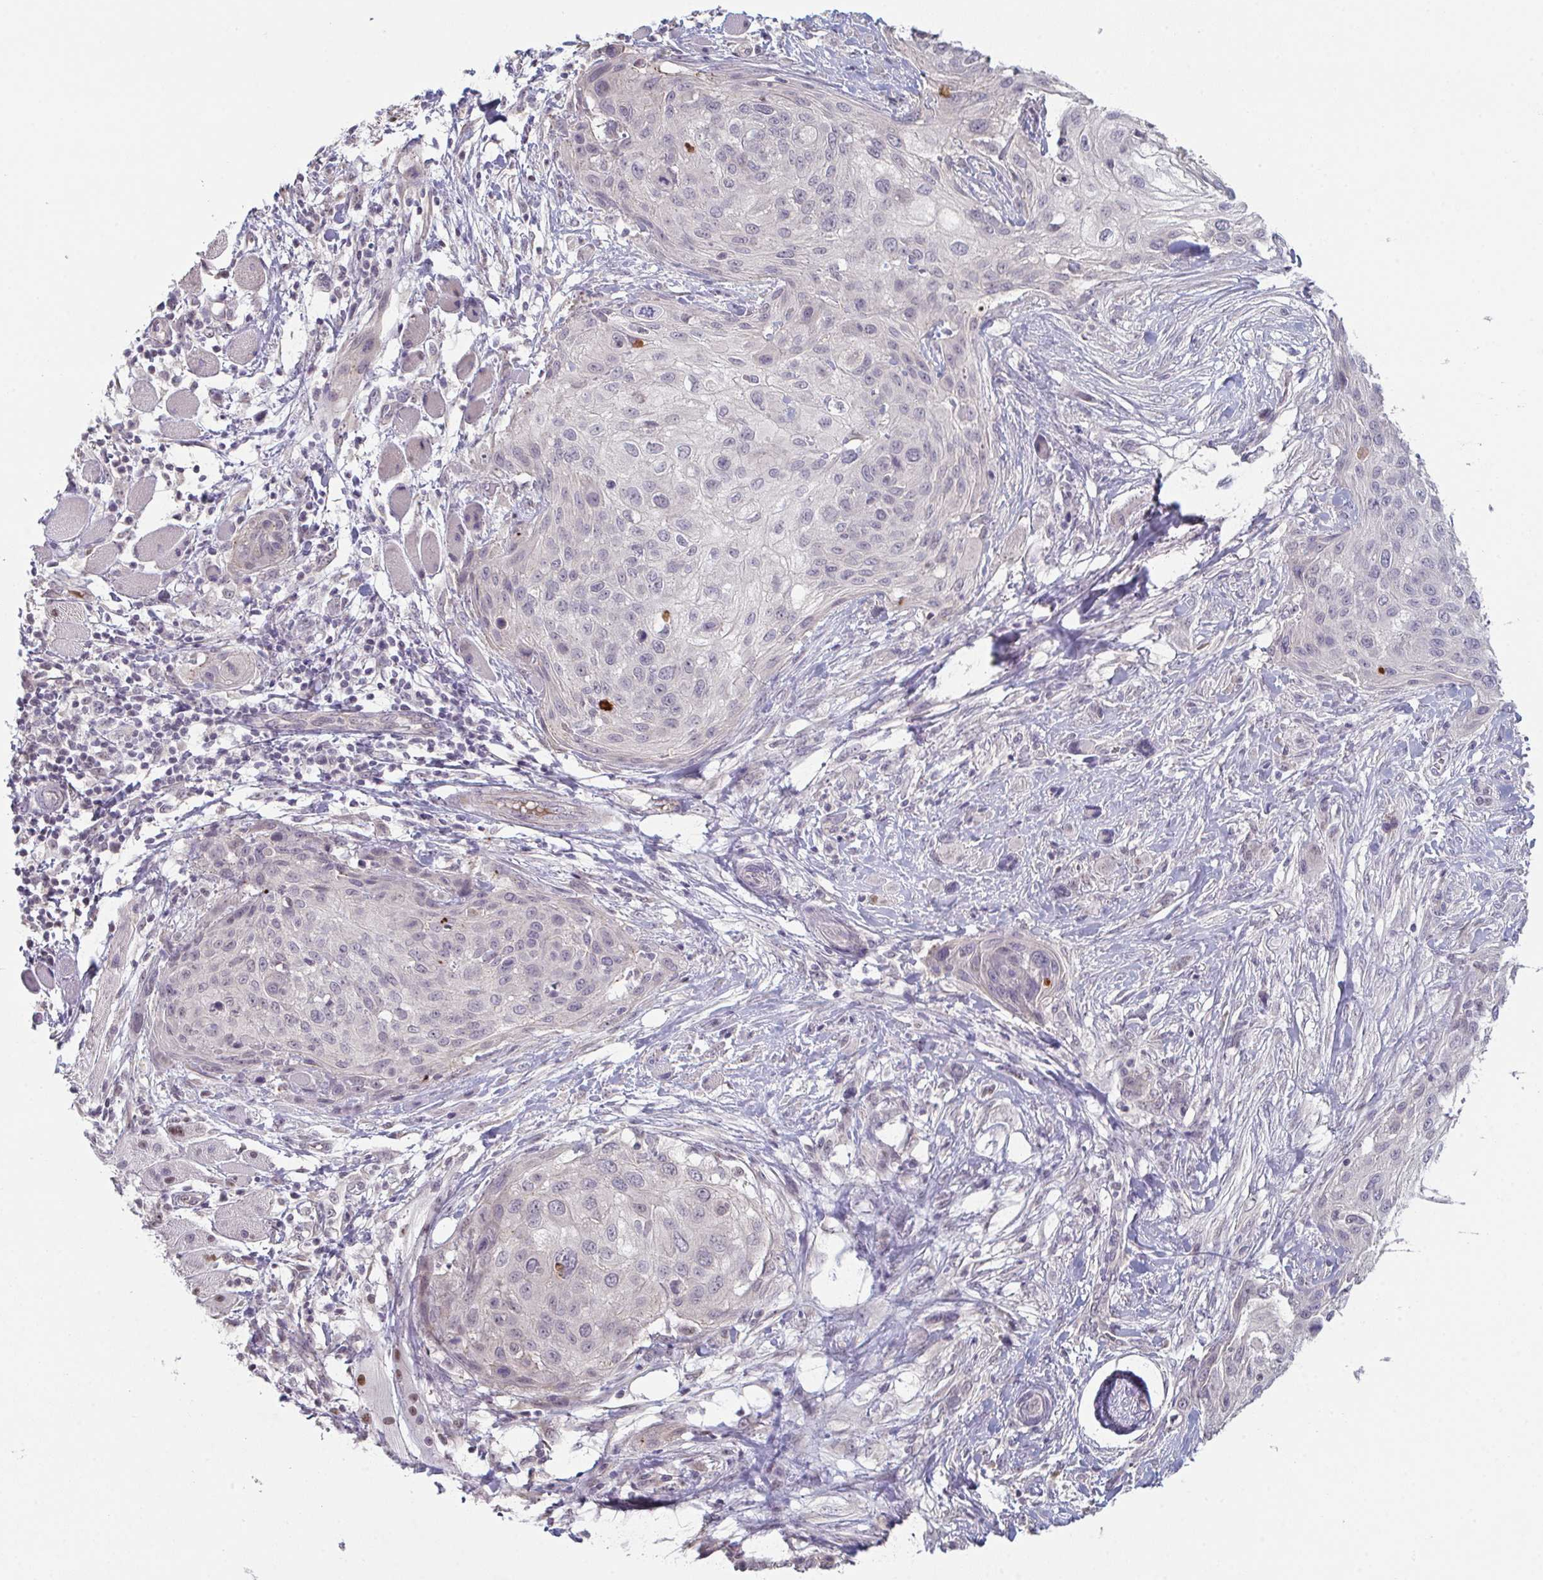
{"staining": {"intensity": "negative", "quantity": "none", "location": "none"}, "tissue": "skin cancer", "cell_type": "Tumor cells", "image_type": "cancer", "snomed": [{"axis": "morphology", "description": "Squamous cell carcinoma, NOS"}, {"axis": "topography", "description": "Skin"}], "caption": "Immunohistochemistry photomicrograph of neoplastic tissue: human skin cancer (squamous cell carcinoma) stained with DAB displays no significant protein positivity in tumor cells.", "gene": "ZNF214", "patient": {"sex": "female", "age": 87}}